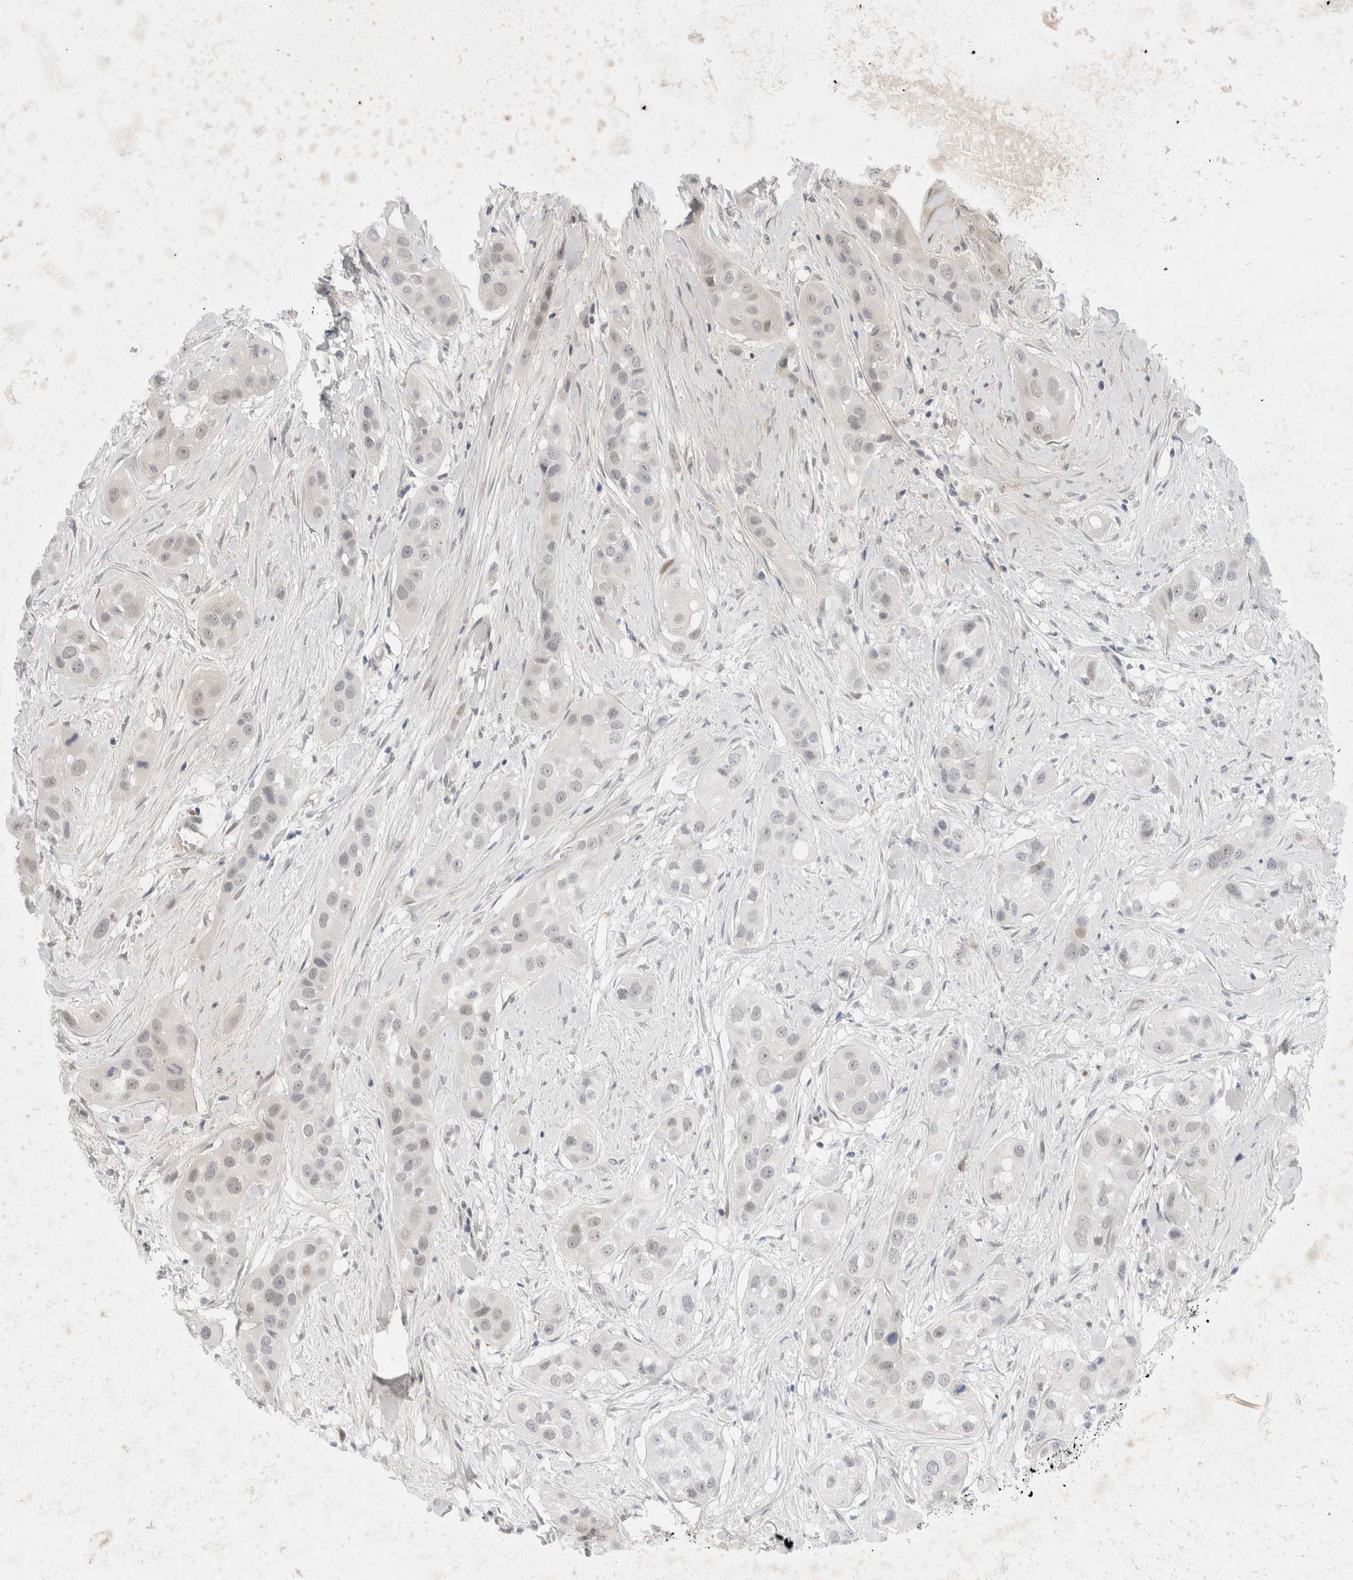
{"staining": {"intensity": "negative", "quantity": "none", "location": "none"}, "tissue": "head and neck cancer", "cell_type": "Tumor cells", "image_type": "cancer", "snomed": [{"axis": "morphology", "description": "Normal tissue, NOS"}, {"axis": "morphology", "description": "Squamous cell carcinoma, NOS"}, {"axis": "topography", "description": "Skeletal muscle"}, {"axis": "topography", "description": "Head-Neck"}], "caption": "Immunohistochemistry micrograph of head and neck cancer stained for a protein (brown), which displays no staining in tumor cells.", "gene": "TOM1L2", "patient": {"sex": "male", "age": 51}}